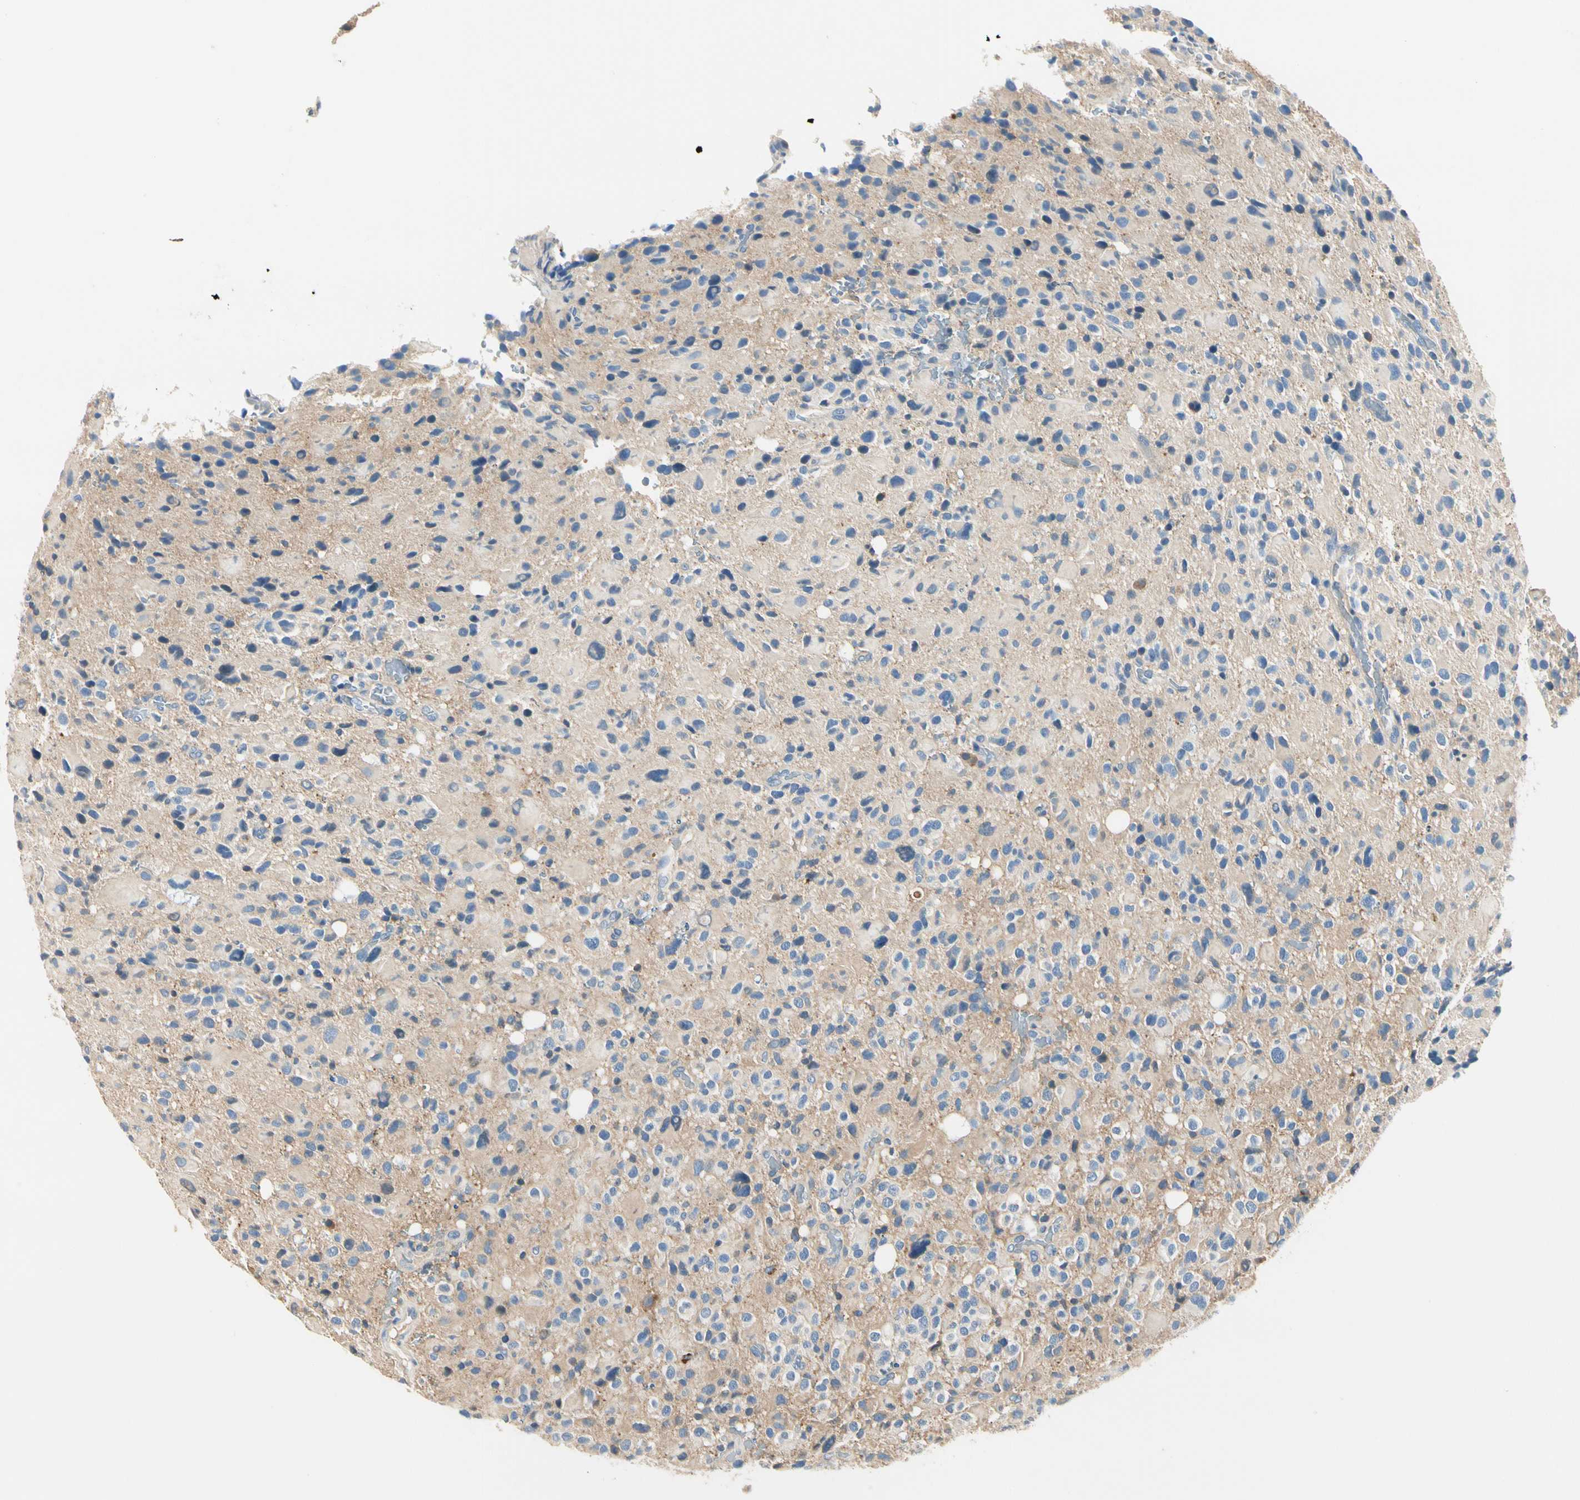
{"staining": {"intensity": "negative", "quantity": "none", "location": "none"}, "tissue": "glioma", "cell_type": "Tumor cells", "image_type": "cancer", "snomed": [{"axis": "morphology", "description": "Glioma, malignant, High grade"}, {"axis": "topography", "description": "Brain"}], "caption": "IHC micrograph of neoplastic tissue: high-grade glioma (malignant) stained with DAB (3,3'-diaminobenzidine) exhibits no significant protein expression in tumor cells.", "gene": "TGFBR3", "patient": {"sex": "male", "age": 48}}